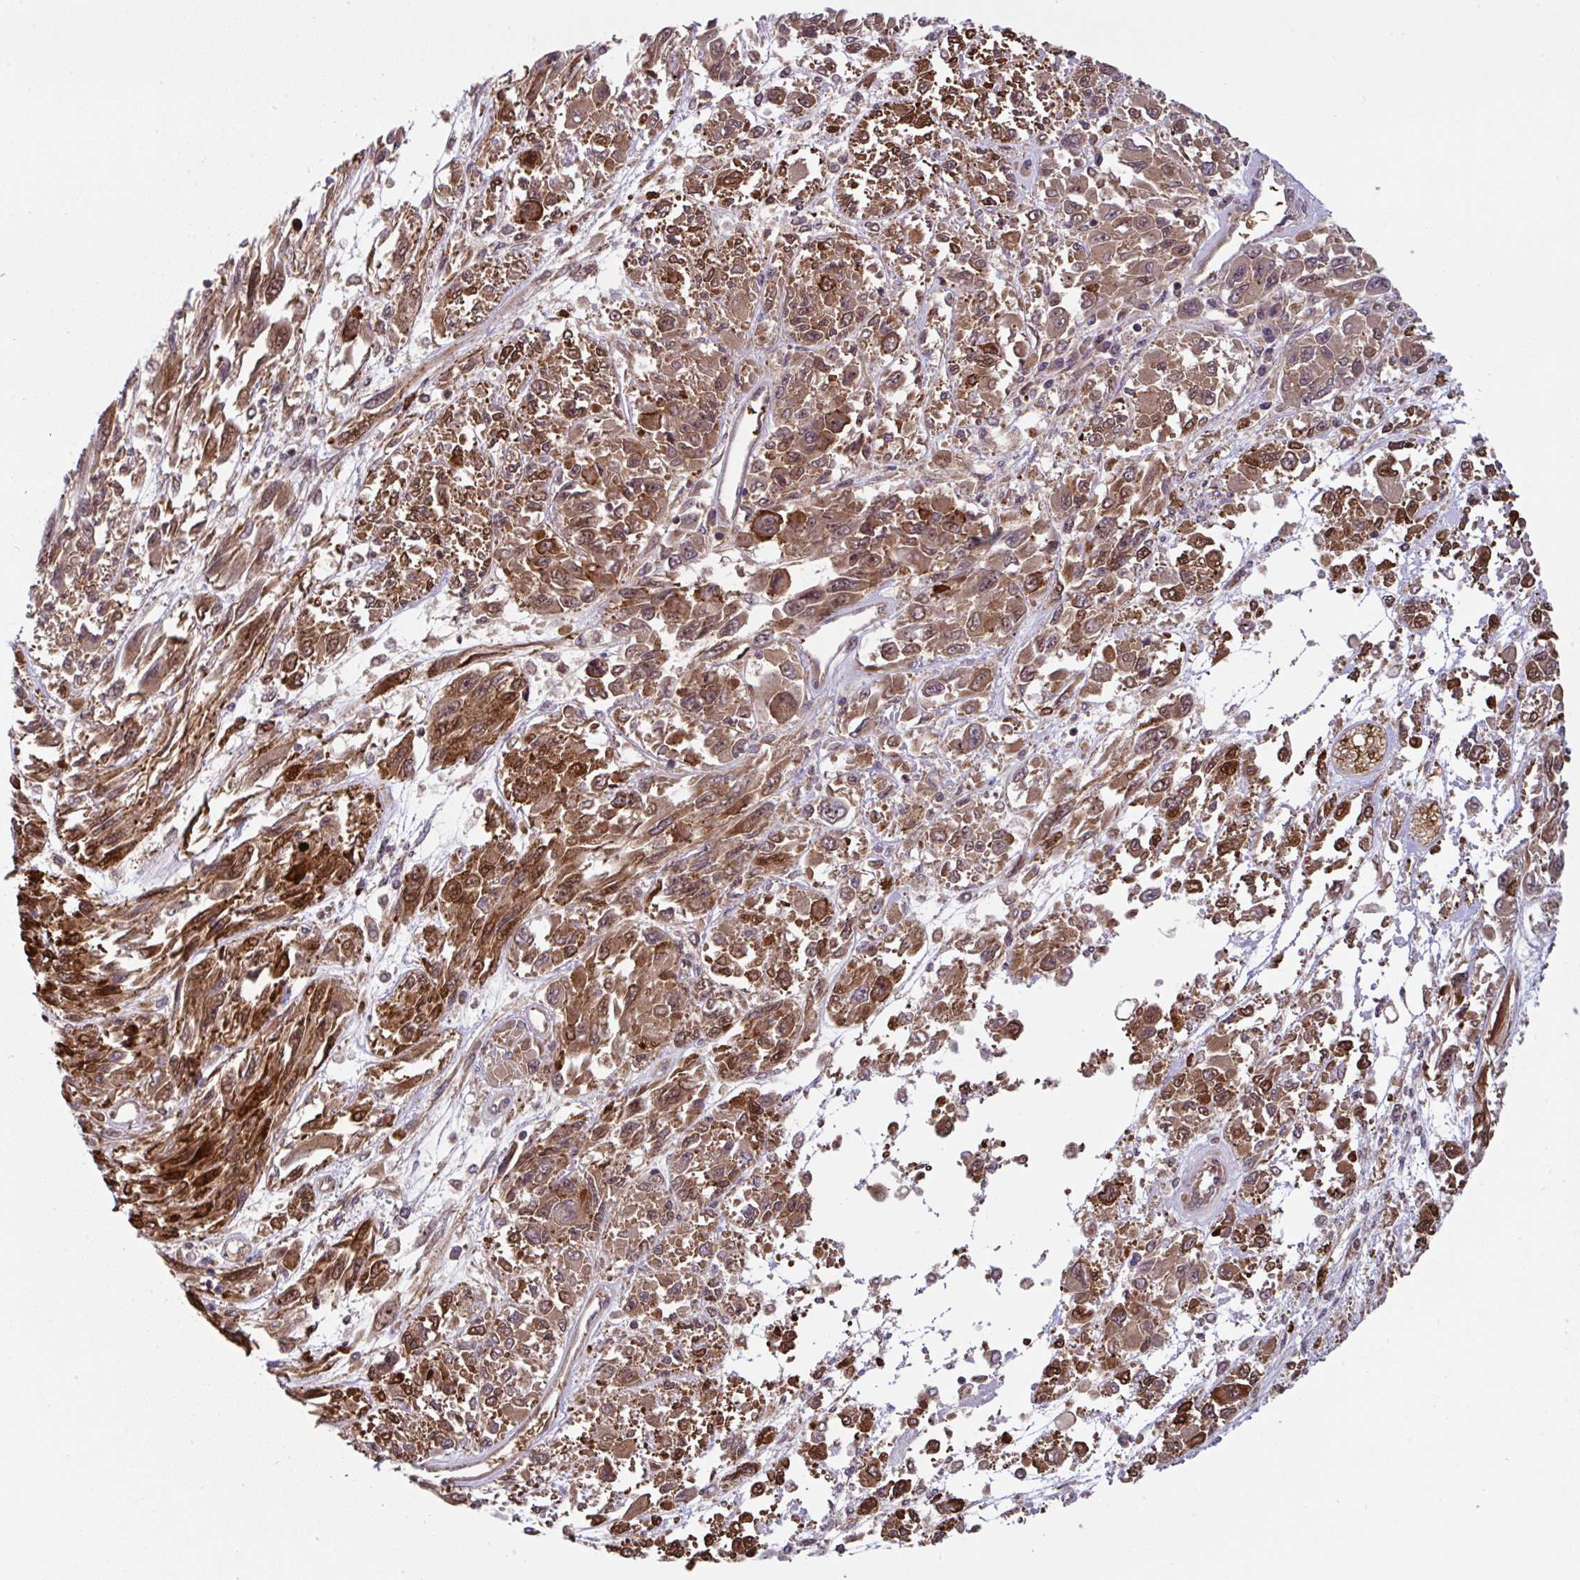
{"staining": {"intensity": "moderate", "quantity": ">75%", "location": "cytoplasmic/membranous"}, "tissue": "melanoma", "cell_type": "Tumor cells", "image_type": "cancer", "snomed": [{"axis": "morphology", "description": "Malignant melanoma, NOS"}, {"axis": "topography", "description": "Skin"}], "caption": "Immunohistochemistry photomicrograph of melanoma stained for a protein (brown), which demonstrates medium levels of moderate cytoplasmic/membranous staining in approximately >75% of tumor cells.", "gene": "APOBEC3D", "patient": {"sex": "female", "age": 91}}